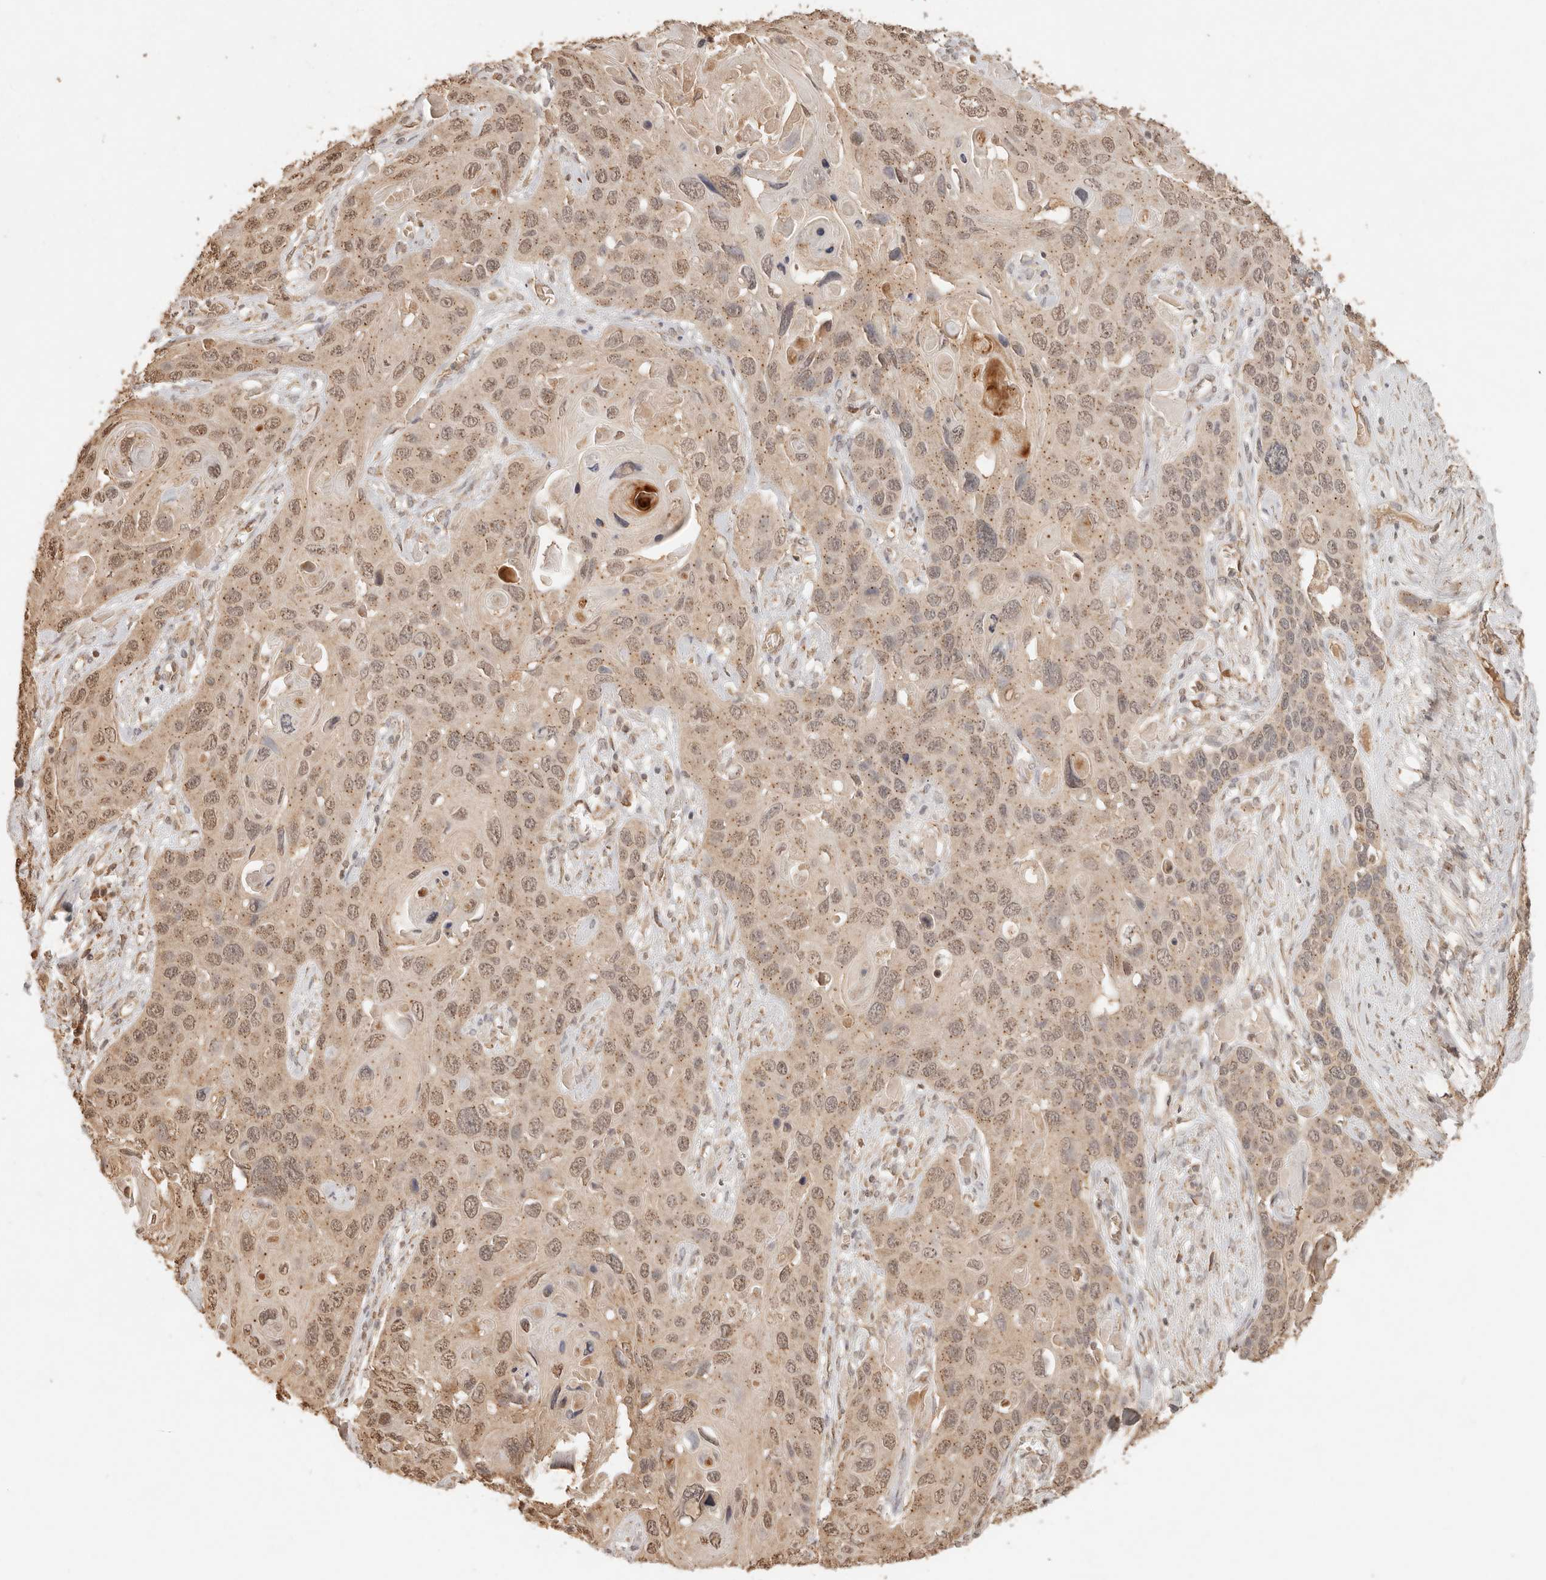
{"staining": {"intensity": "weak", "quantity": ">75%", "location": "cytoplasmic/membranous,nuclear"}, "tissue": "skin cancer", "cell_type": "Tumor cells", "image_type": "cancer", "snomed": [{"axis": "morphology", "description": "Squamous cell carcinoma, NOS"}, {"axis": "topography", "description": "Skin"}], "caption": "Protein expression analysis of skin squamous cell carcinoma demonstrates weak cytoplasmic/membranous and nuclear expression in approximately >75% of tumor cells.", "gene": "LMO4", "patient": {"sex": "male", "age": 55}}